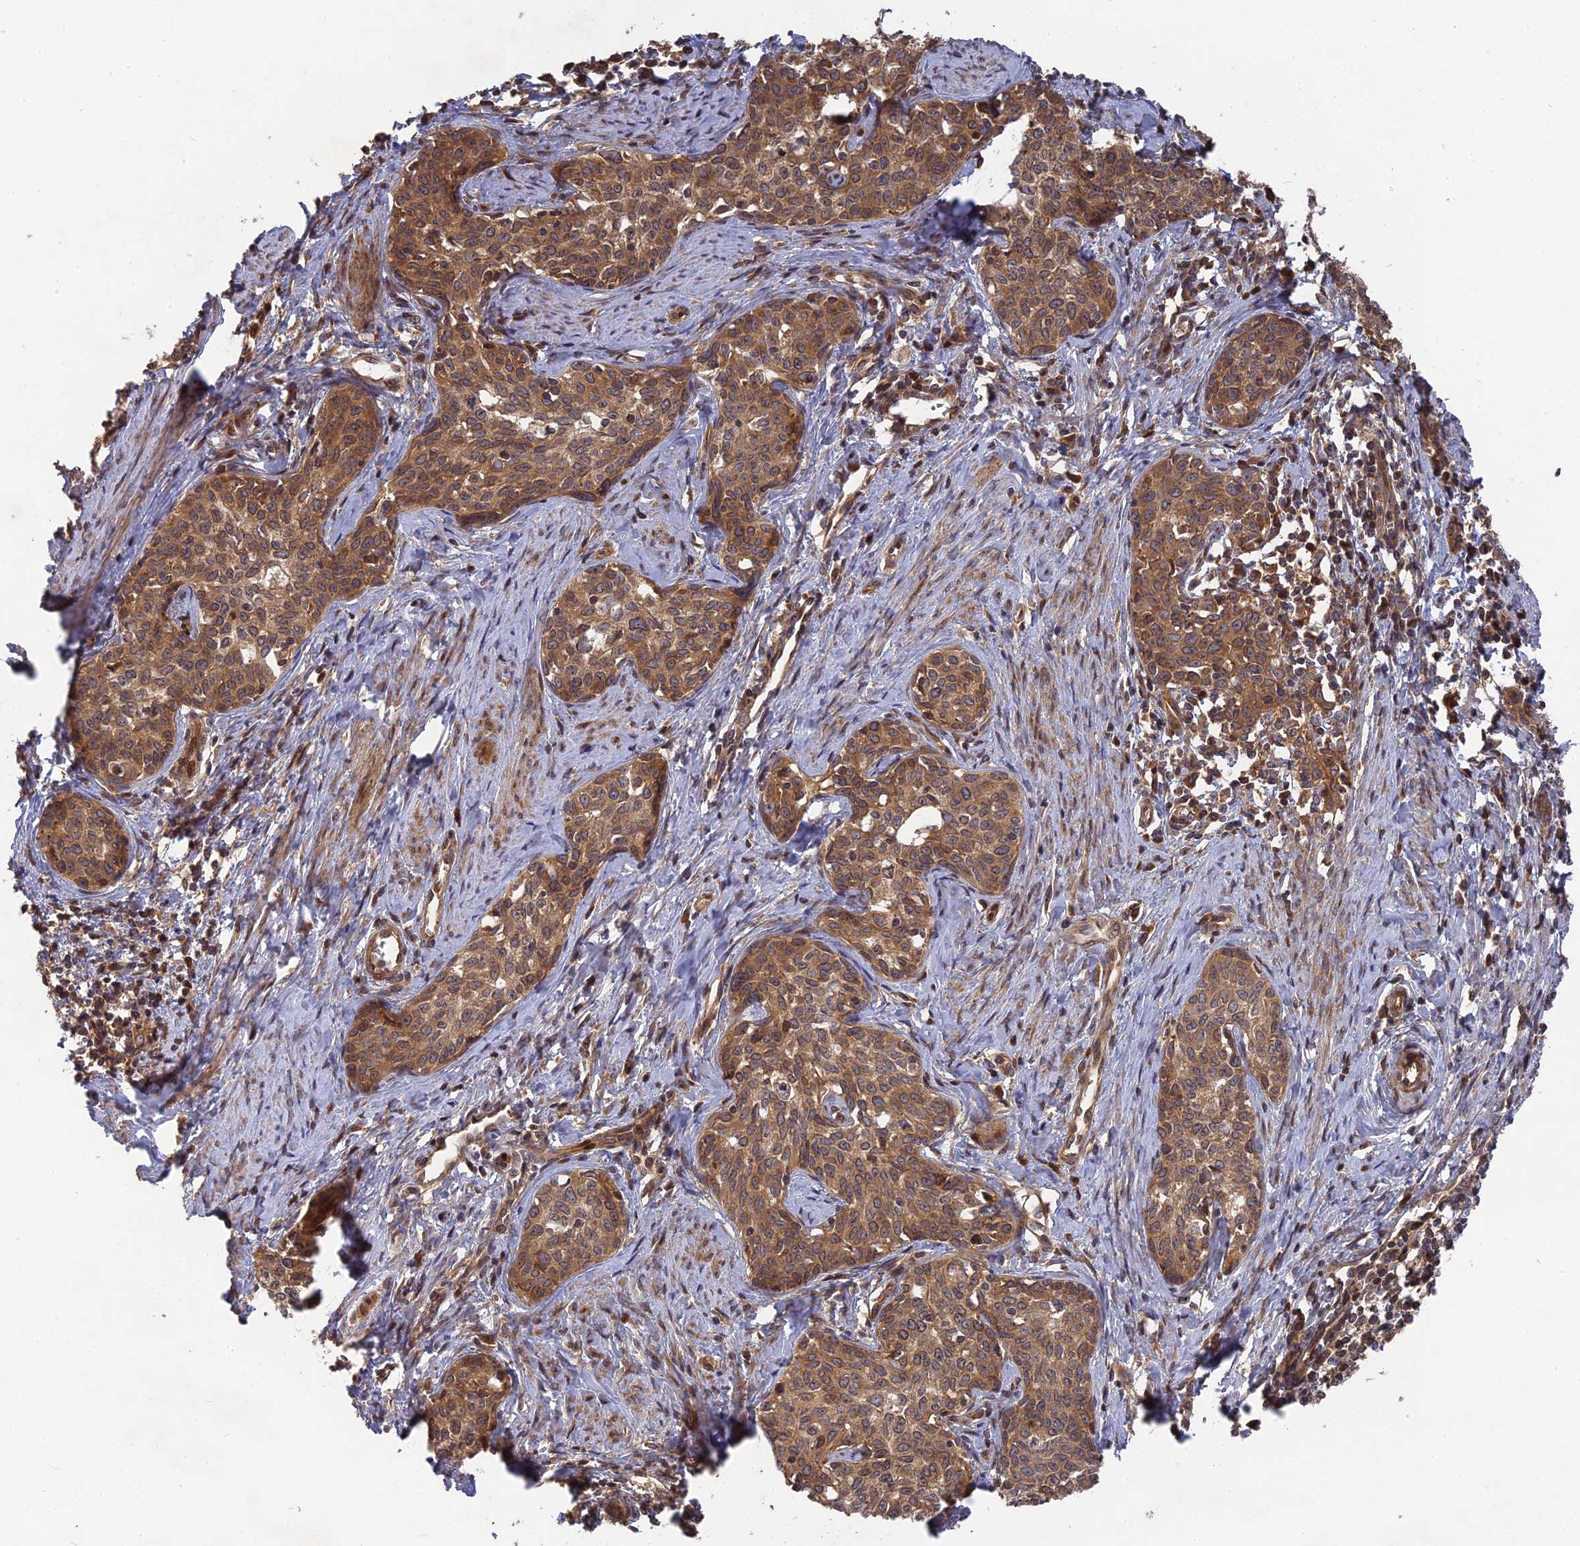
{"staining": {"intensity": "strong", "quantity": ">75%", "location": "cytoplasmic/membranous"}, "tissue": "cervical cancer", "cell_type": "Tumor cells", "image_type": "cancer", "snomed": [{"axis": "morphology", "description": "Squamous cell carcinoma, NOS"}, {"axis": "topography", "description": "Cervix"}], "caption": "A brown stain shows strong cytoplasmic/membranous staining of a protein in human cervical squamous cell carcinoma tumor cells.", "gene": "TMUB2", "patient": {"sex": "female", "age": 52}}